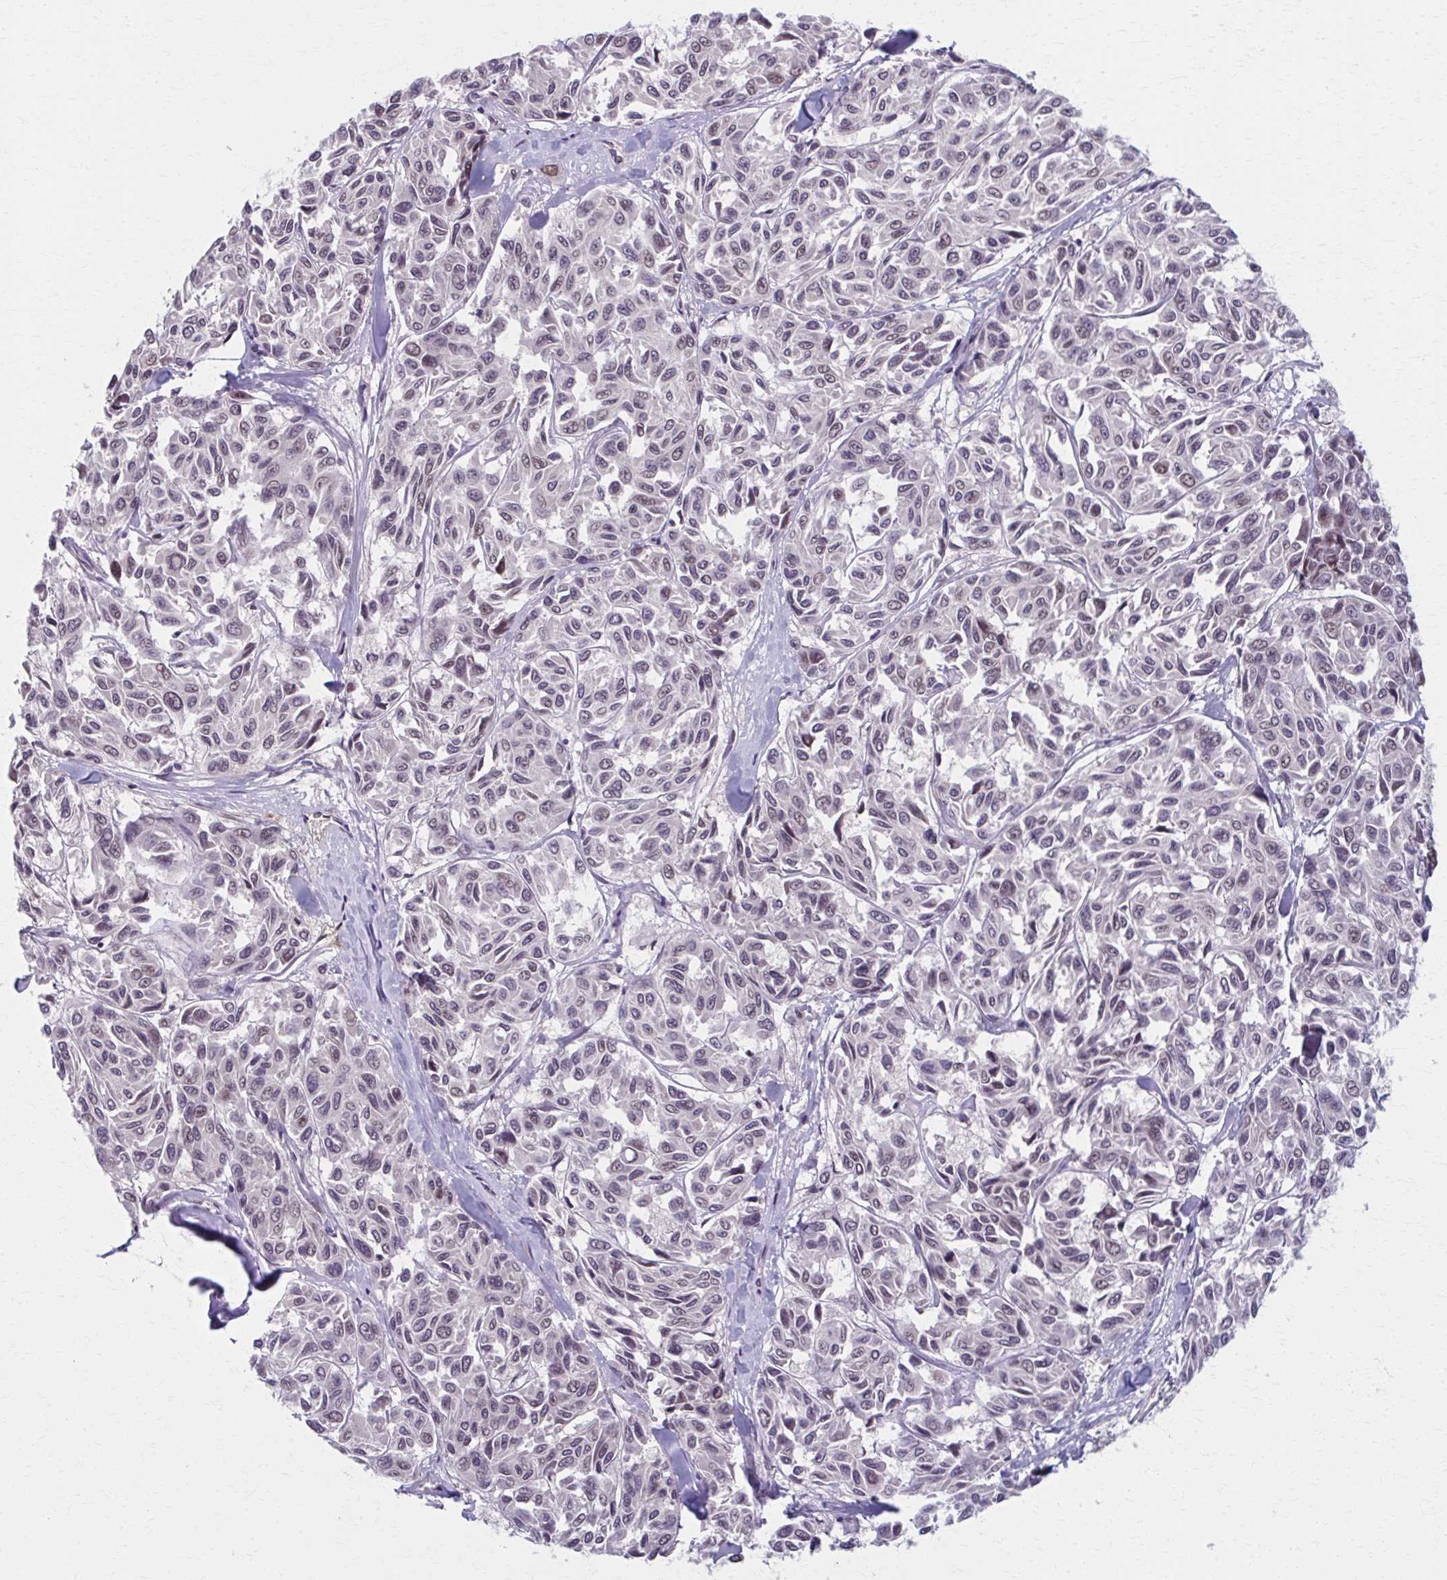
{"staining": {"intensity": "moderate", "quantity": "25%-75%", "location": "nuclear"}, "tissue": "melanoma", "cell_type": "Tumor cells", "image_type": "cancer", "snomed": [{"axis": "morphology", "description": "Malignant melanoma, NOS"}, {"axis": "topography", "description": "Skin"}], "caption": "Melanoma stained with immunohistochemistry reveals moderate nuclear expression in approximately 25%-75% of tumor cells.", "gene": "SETBP1", "patient": {"sex": "female", "age": 66}}